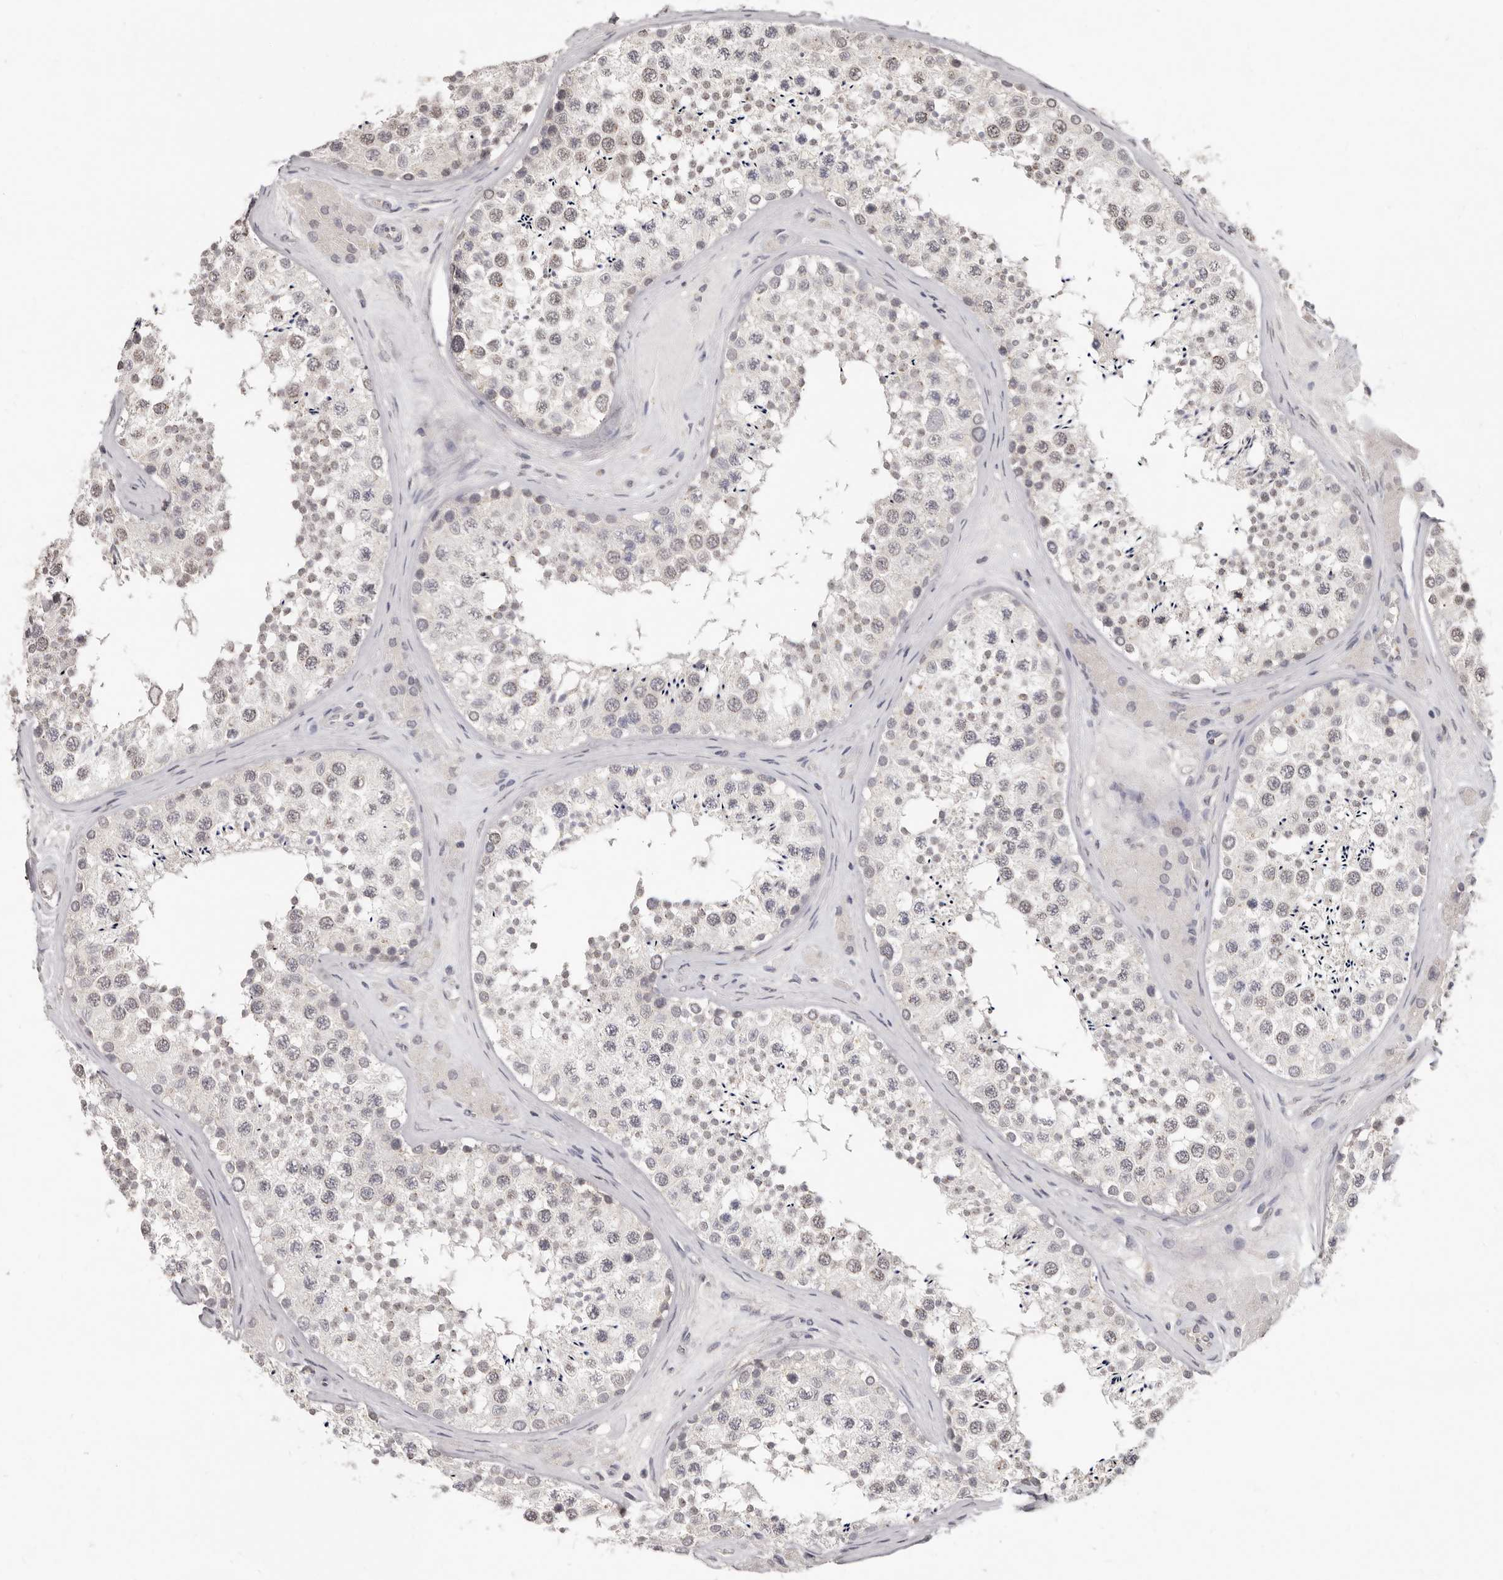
{"staining": {"intensity": "weak", "quantity": "<25%", "location": "nuclear"}, "tissue": "testis", "cell_type": "Cells in seminiferous ducts", "image_type": "normal", "snomed": [{"axis": "morphology", "description": "Normal tissue, NOS"}, {"axis": "topography", "description": "Testis"}], "caption": "This is an immunohistochemistry photomicrograph of normal human testis. There is no expression in cells in seminiferous ducts.", "gene": "LINGO2", "patient": {"sex": "male", "age": 46}}